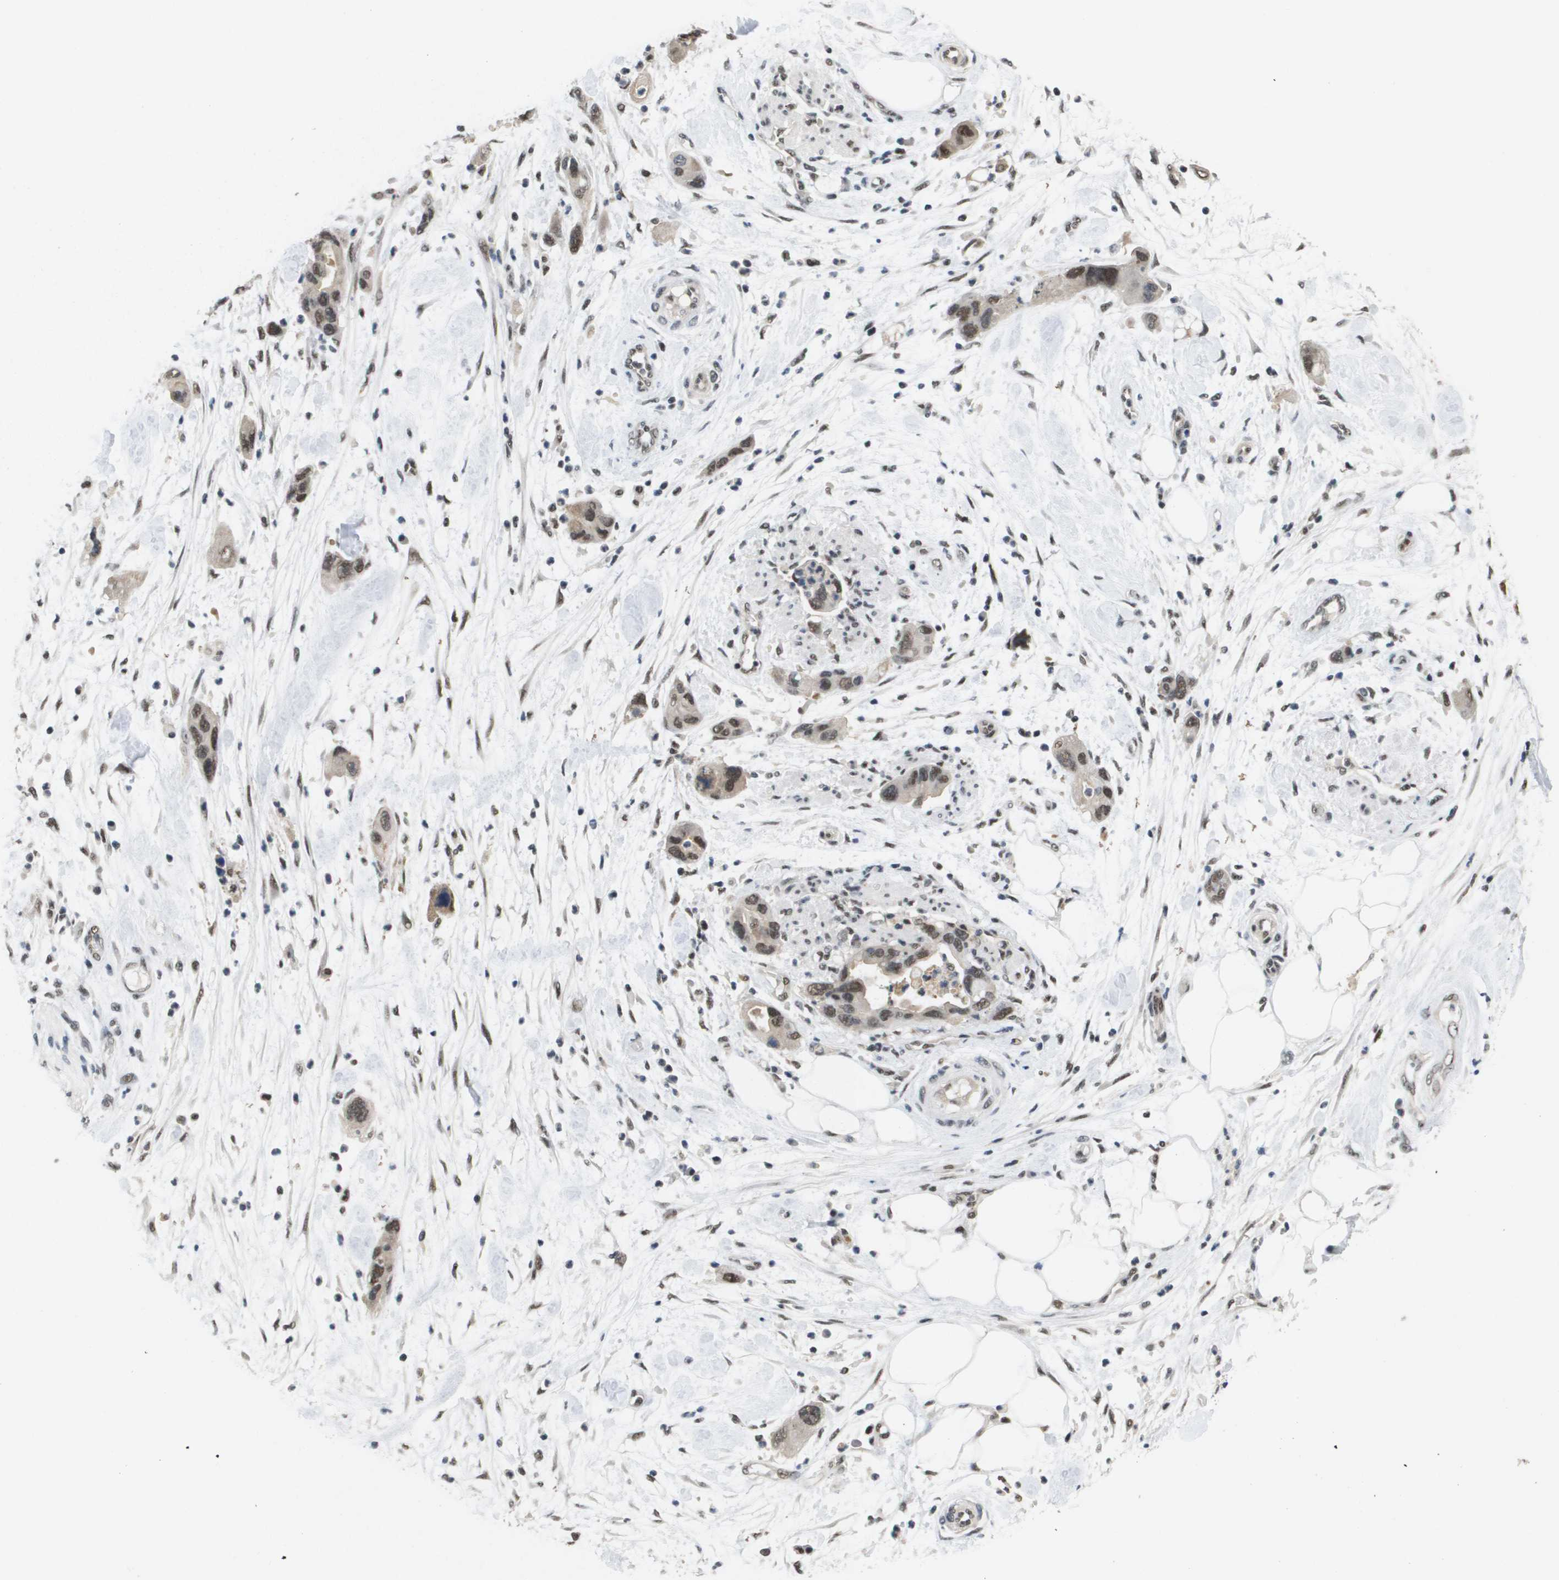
{"staining": {"intensity": "moderate", "quantity": ">75%", "location": "nuclear"}, "tissue": "pancreatic cancer", "cell_type": "Tumor cells", "image_type": "cancer", "snomed": [{"axis": "morphology", "description": "Normal tissue, NOS"}, {"axis": "morphology", "description": "Adenocarcinoma, NOS"}, {"axis": "topography", "description": "Pancreas"}], "caption": "Protein staining by IHC demonstrates moderate nuclear staining in approximately >75% of tumor cells in adenocarcinoma (pancreatic).", "gene": "ISY1", "patient": {"sex": "female", "age": 71}}